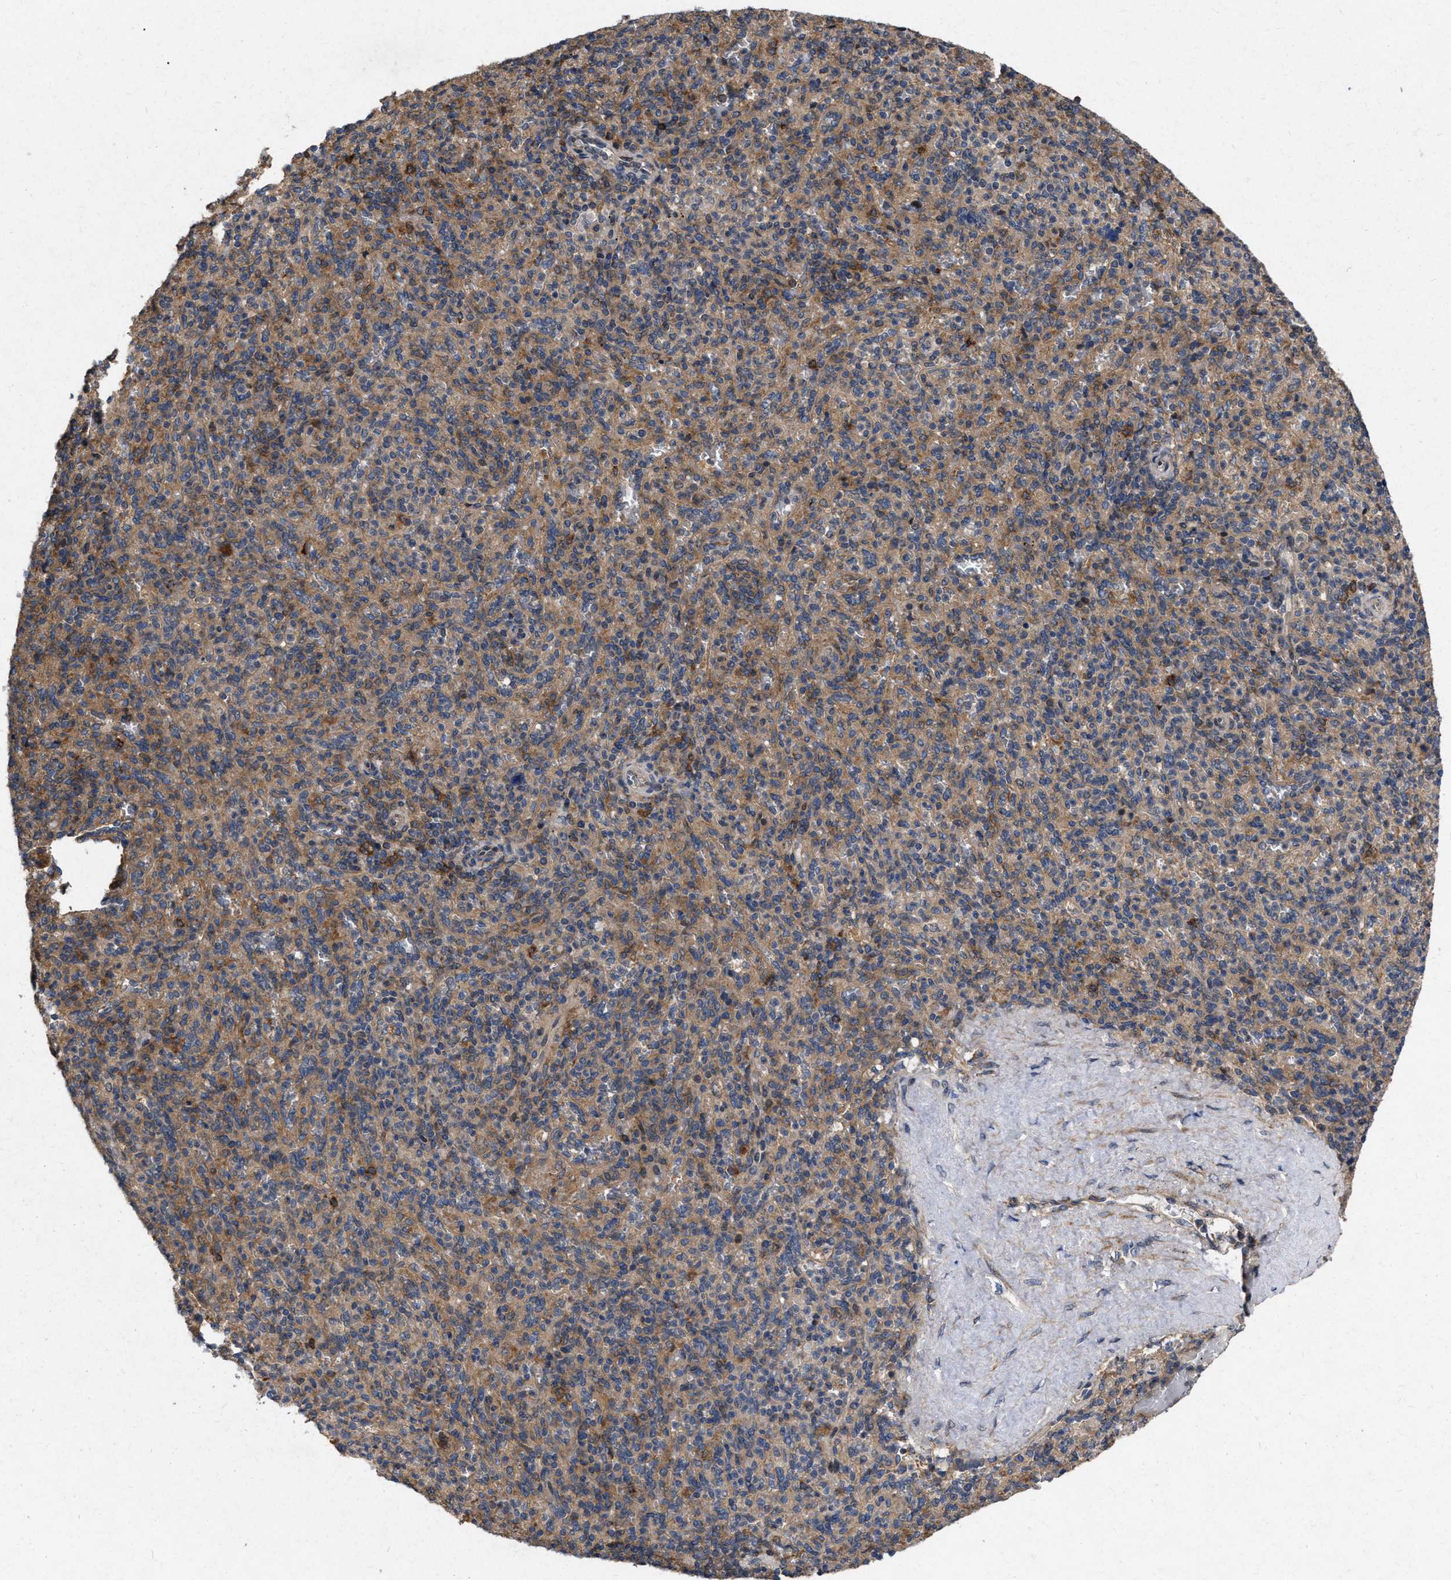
{"staining": {"intensity": "moderate", "quantity": "25%-75%", "location": "cytoplasmic/membranous"}, "tissue": "spleen", "cell_type": "Cells in red pulp", "image_type": "normal", "snomed": [{"axis": "morphology", "description": "Normal tissue, NOS"}, {"axis": "topography", "description": "Spleen"}], "caption": "High-power microscopy captured an IHC histopathology image of unremarkable spleen, revealing moderate cytoplasmic/membranous staining in approximately 25%-75% of cells in red pulp.", "gene": "CDKN2C", "patient": {"sex": "male", "age": 36}}